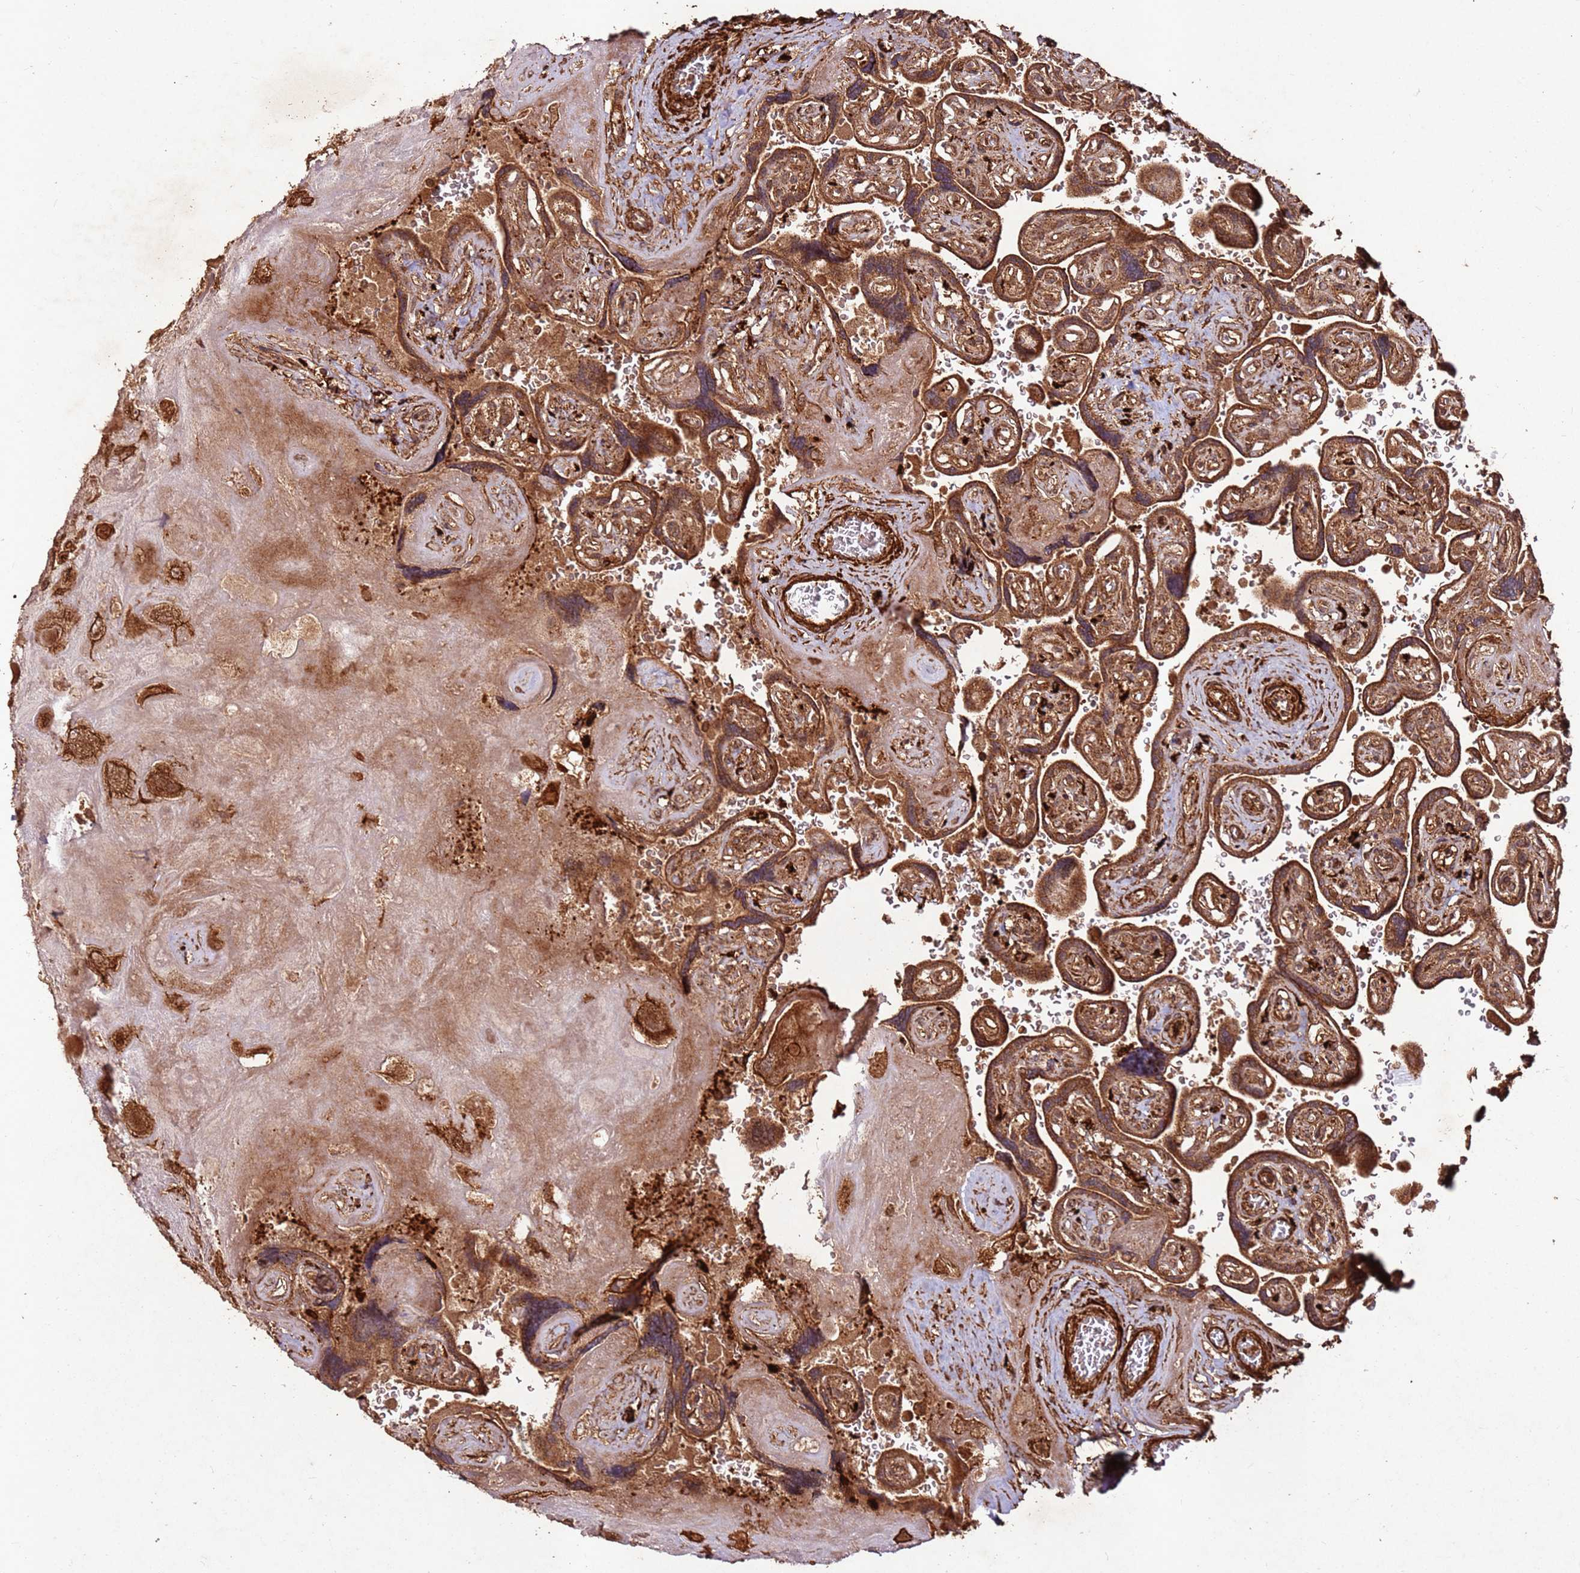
{"staining": {"intensity": "strong", "quantity": ">75%", "location": "cytoplasmic/membranous"}, "tissue": "placenta", "cell_type": "Decidual cells", "image_type": "normal", "snomed": [{"axis": "morphology", "description": "Normal tissue, NOS"}, {"axis": "topography", "description": "Placenta"}], "caption": "Immunohistochemical staining of benign placenta exhibits high levels of strong cytoplasmic/membranous expression in about >75% of decidual cells. The protein of interest is shown in brown color, while the nuclei are stained blue.", "gene": "FAM186A", "patient": {"sex": "female", "age": 32}}